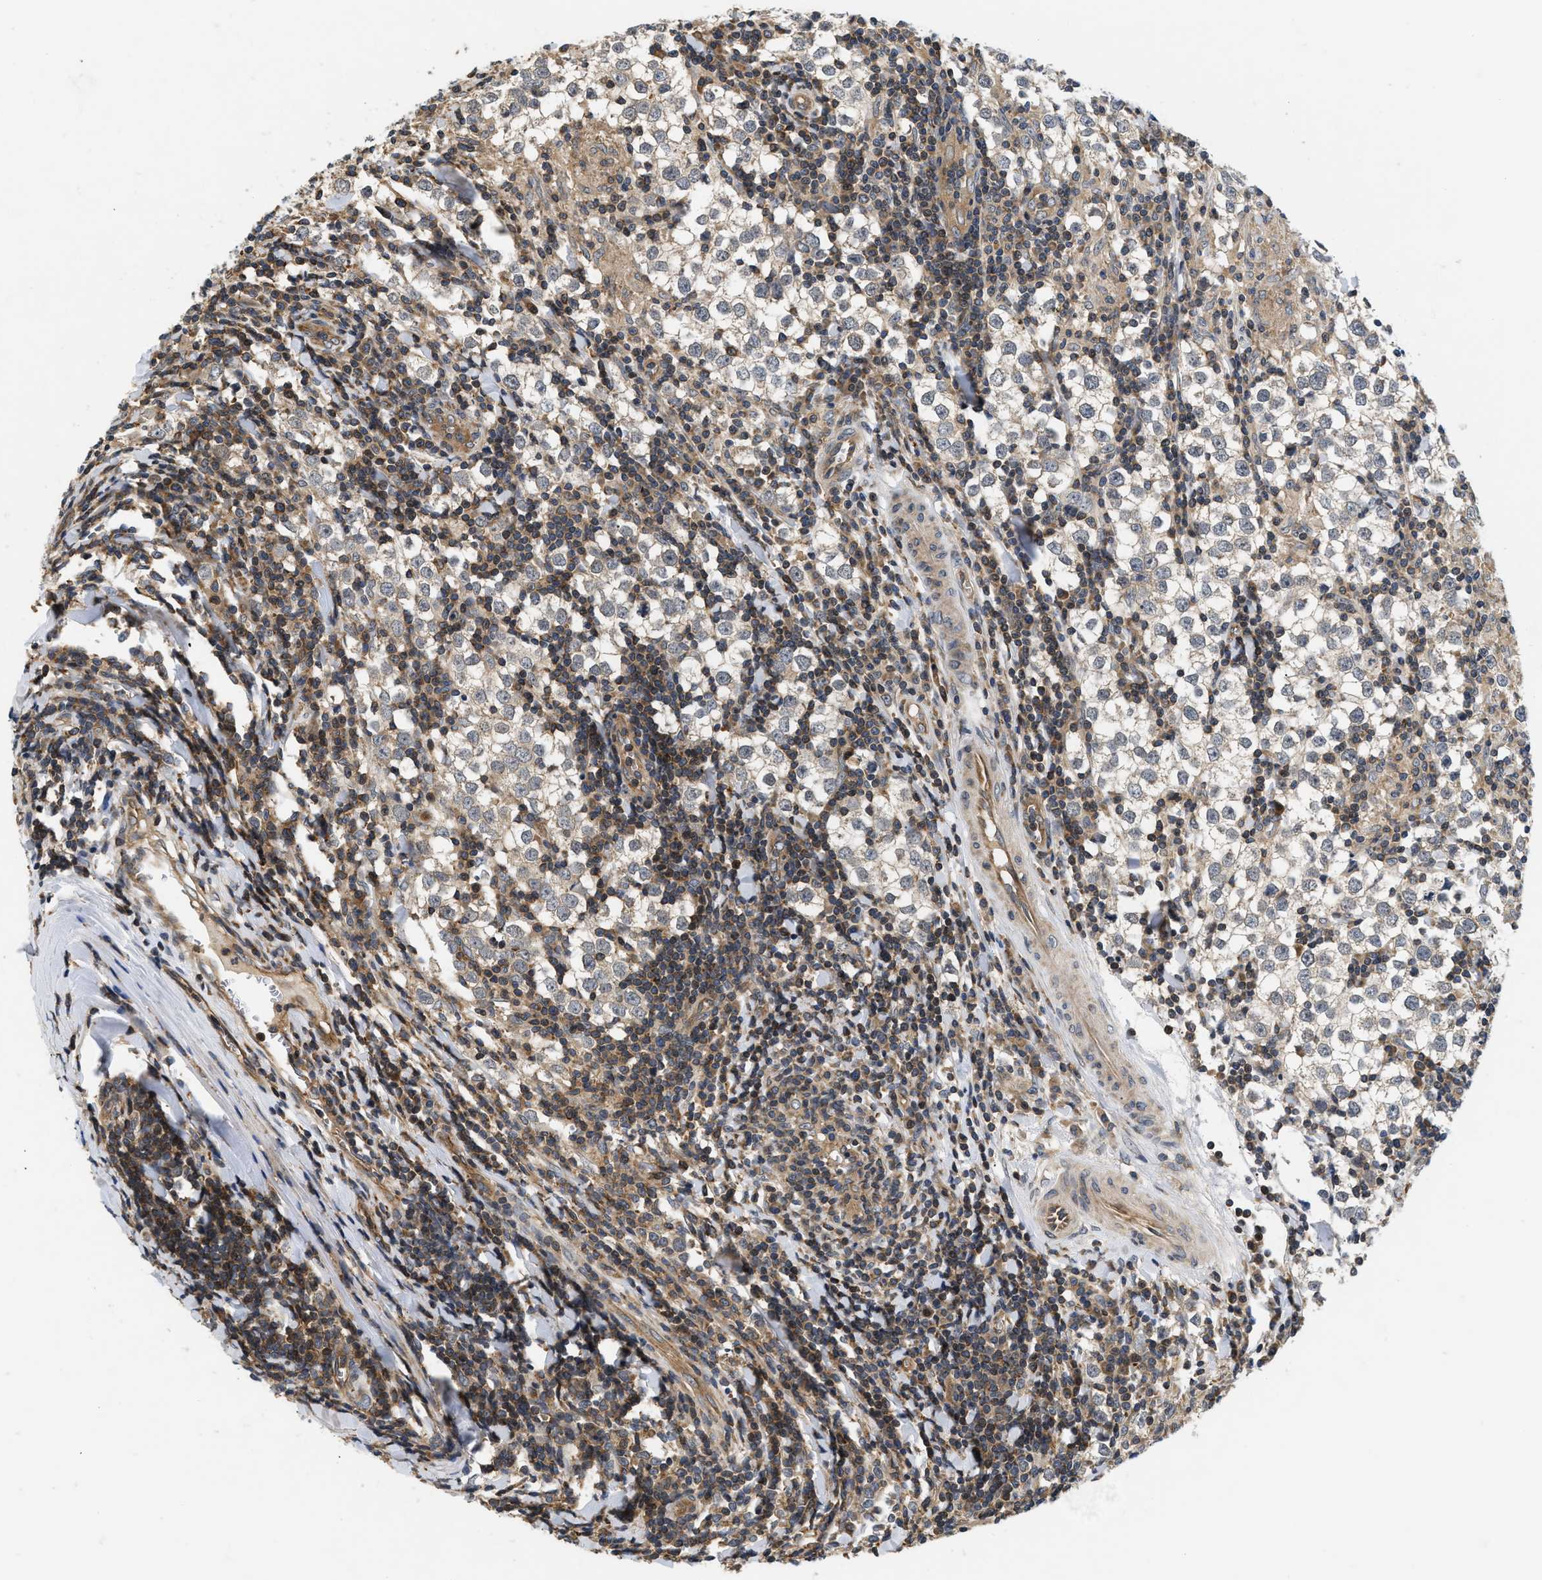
{"staining": {"intensity": "weak", "quantity": "<25%", "location": "cytoplasmic/membranous"}, "tissue": "testis cancer", "cell_type": "Tumor cells", "image_type": "cancer", "snomed": [{"axis": "morphology", "description": "Seminoma, NOS"}, {"axis": "morphology", "description": "Carcinoma, Embryonal, NOS"}, {"axis": "topography", "description": "Testis"}], "caption": "Tumor cells are negative for protein expression in human testis cancer.", "gene": "HMGCR", "patient": {"sex": "male", "age": 36}}